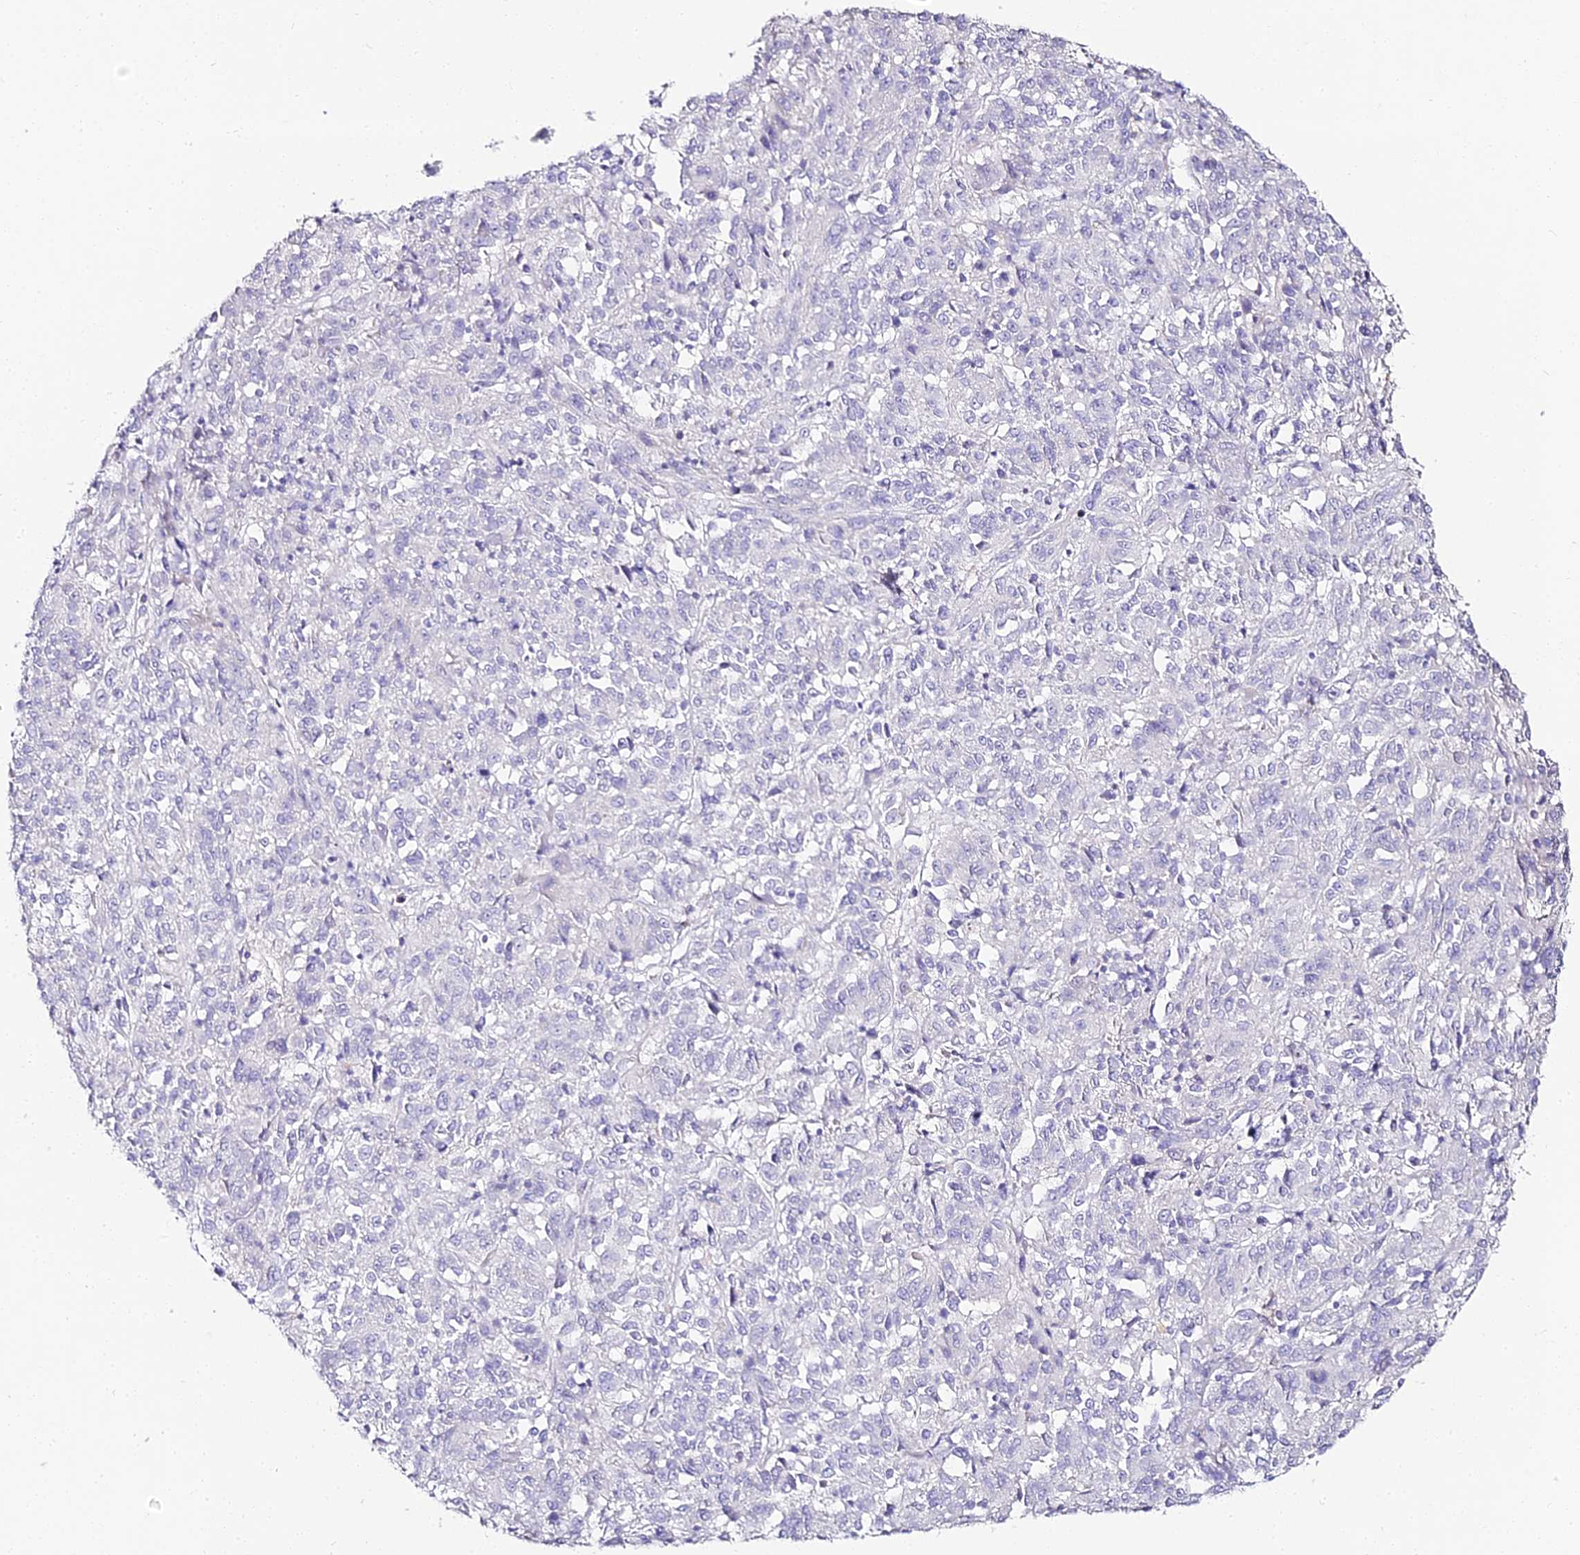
{"staining": {"intensity": "negative", "quantity": "none", "location": "none"}, "tissue": "melanoma", "cell_type": "Tumor cells", "image_type": "cancer", "snomed": [{"axis": "morphology", "description": "Malignant melanoma, Metastatic site"}, {"axis": "topography", "description": "Lung"}], "caption": "Immunohistochemistry (IHC) image of malignant melanoma (metastatic site) stained for a protein (brown), which exhibits no expression in tumor cells. The staining is performed using DAB (3,3'-diaminobenzidine) brown chromogen with nuclei counter-stained in using hematoxylin.", "gene": "ALPG", "patient": {"sex": "male", "age": 64}}